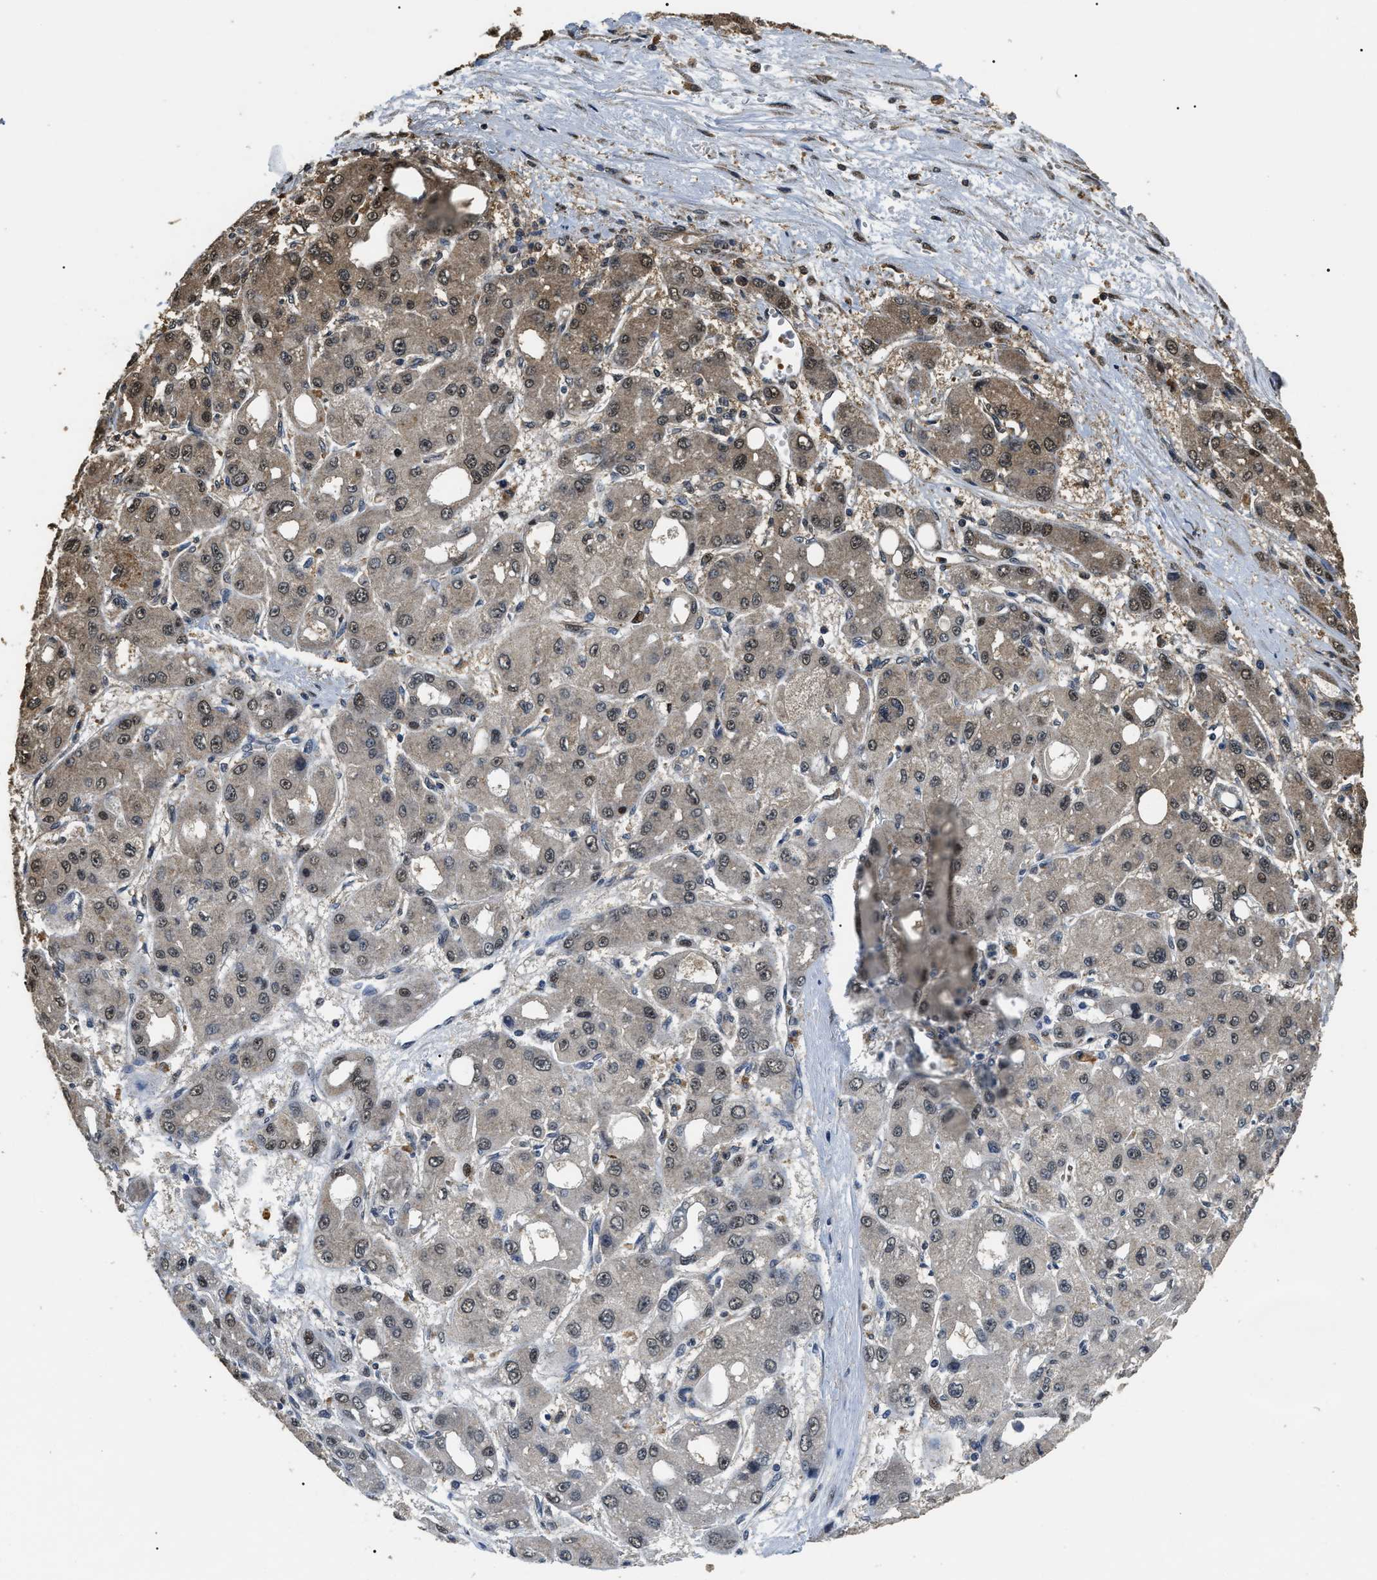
{"staining": {"intensity": "weak", "quantity": "25%-75%", "location": "cytoplasmic/membranous,nuclear"}, "tissue": "liver cancer", "cell_type": "Tumor cells", "image_type": "cancer", "snomed": [{"axis": "morphology", "description": "Carcinoma, Hepatocellular, NOS"}, {"axis": "topography", "description": "Liver"}], "caption": "IHC image of neoplastic tissue: liver cancer (hepatocellular carcinoma) stained using IHC reveals low levels of weak protein expression localized specifically in the cytoplasmic/membranous and nuclear of tumor cells, appearing as a cytoplasmic/membranous and nuclear brown color.", "gene": "PSMD8", "patient": {"sex": "male", "age": 55}}